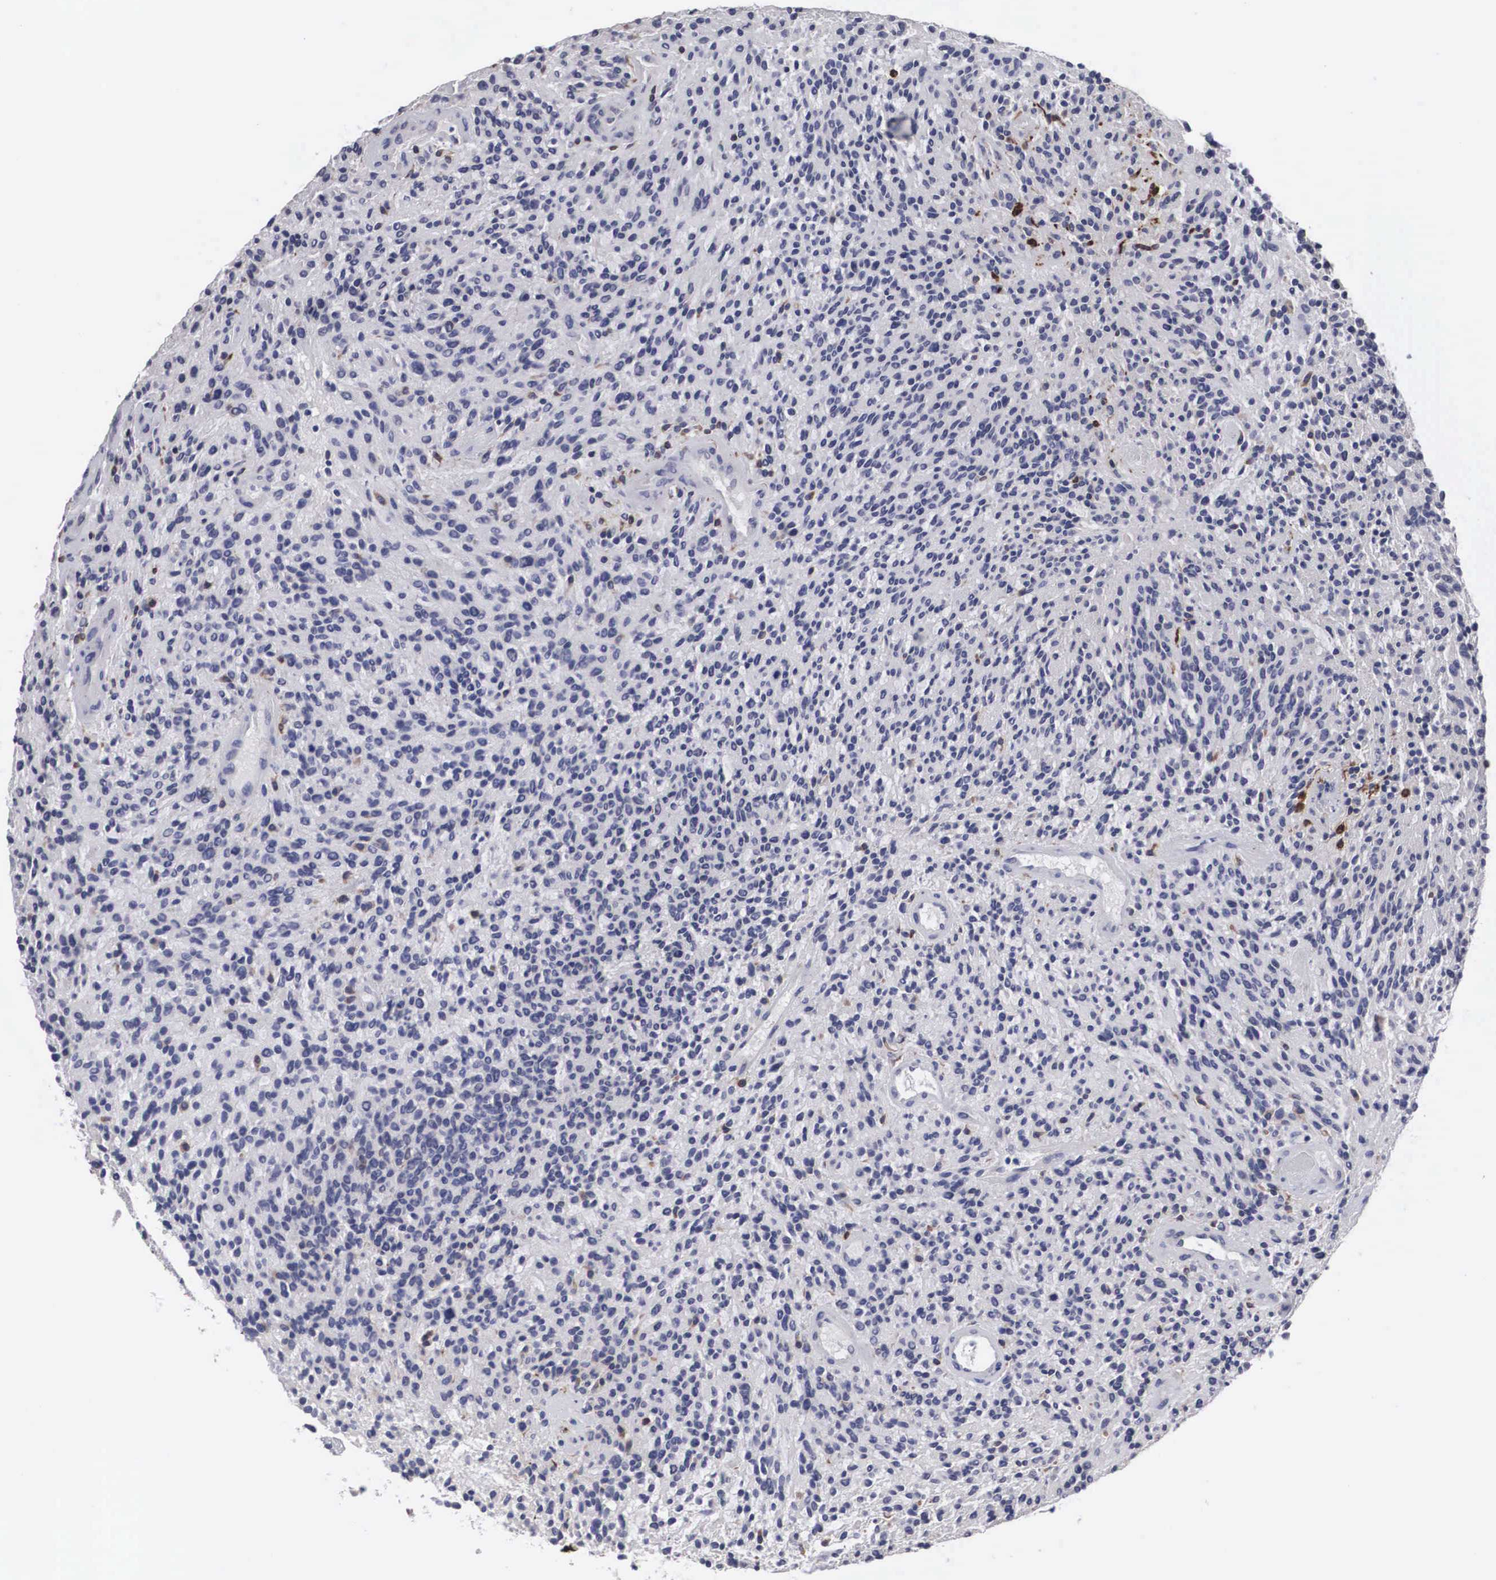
{"staining": {"intensity": "negative", "quantity": "none", "location": "none"}, "tissue": "glioma", "cell_type": "Tumor cells", "image_type": "cancer", "snomed": [{"axis": "morphology", "description": "Glioma, malignant, High grade"}, {"axis": "topography", "description": "Brain"}], "caption": "Tumor cells show no significant expression in glioma.", "gene": "HMOX1", "patient": {"sex": "female", "age": 13}}